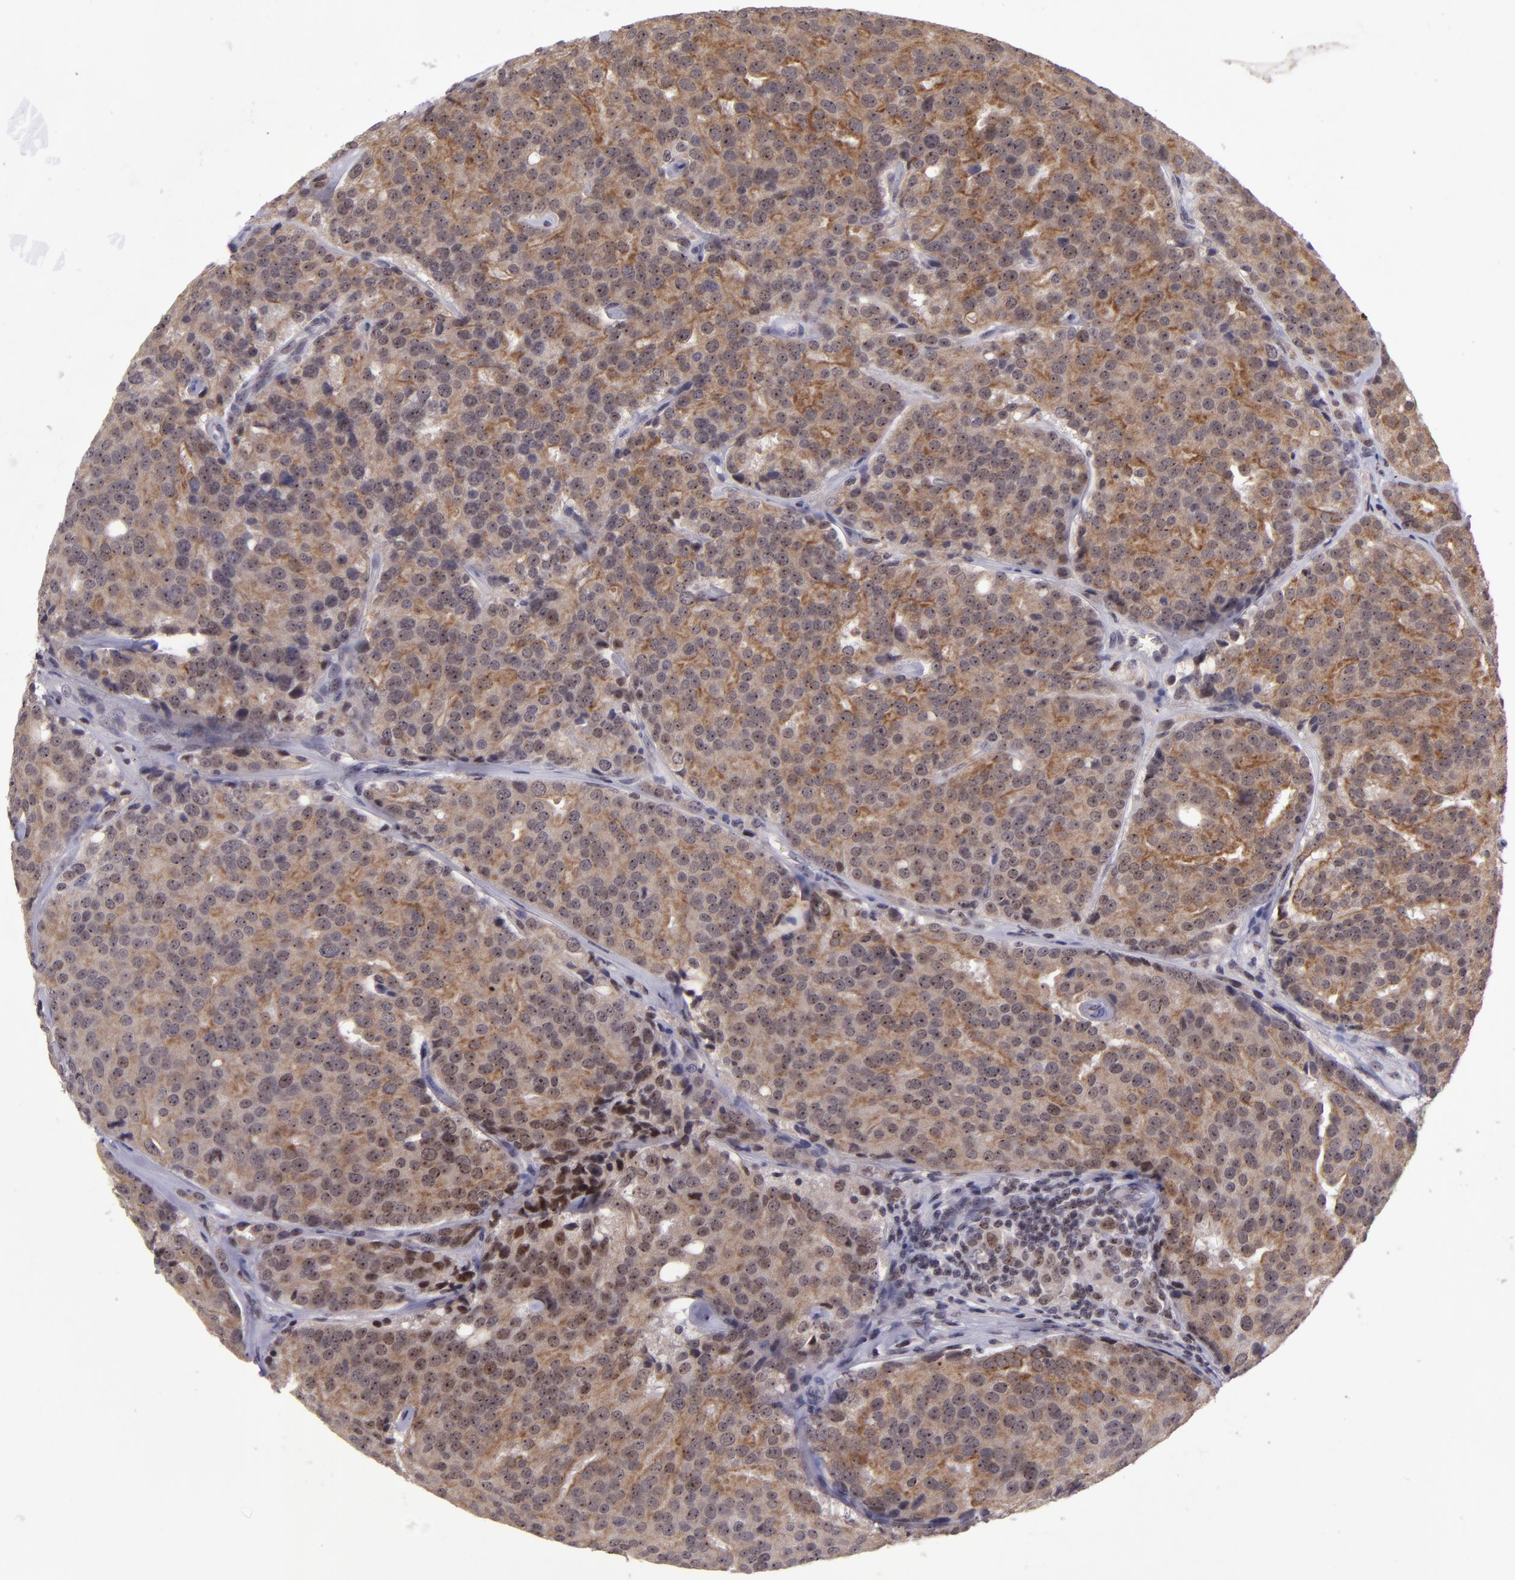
{"staining": {"intensity": "moderate", "quantity": ">75%", "location": "cytoplasmic/membranous"}, "tissue": "prostate cancer", "cell_type": "Tumor cells", "image_type": "cancer", "snomed": [{"axis": "morphology", "description": "Adenocarcinoma, High grade"}, {"axis": "topography", "description": "Prostate"}], "caption": "Immunohistochemistry (DAB (3,3'-diaminobenzidine)) staining of human prostate cancer (high-grade adenocarcinoma) reveals moderate cytoplasmic/membranous protein staining in about >75% of tumor cells.", "gene": "PCNX4", "patient": {"sex": "male", "age": 64}}